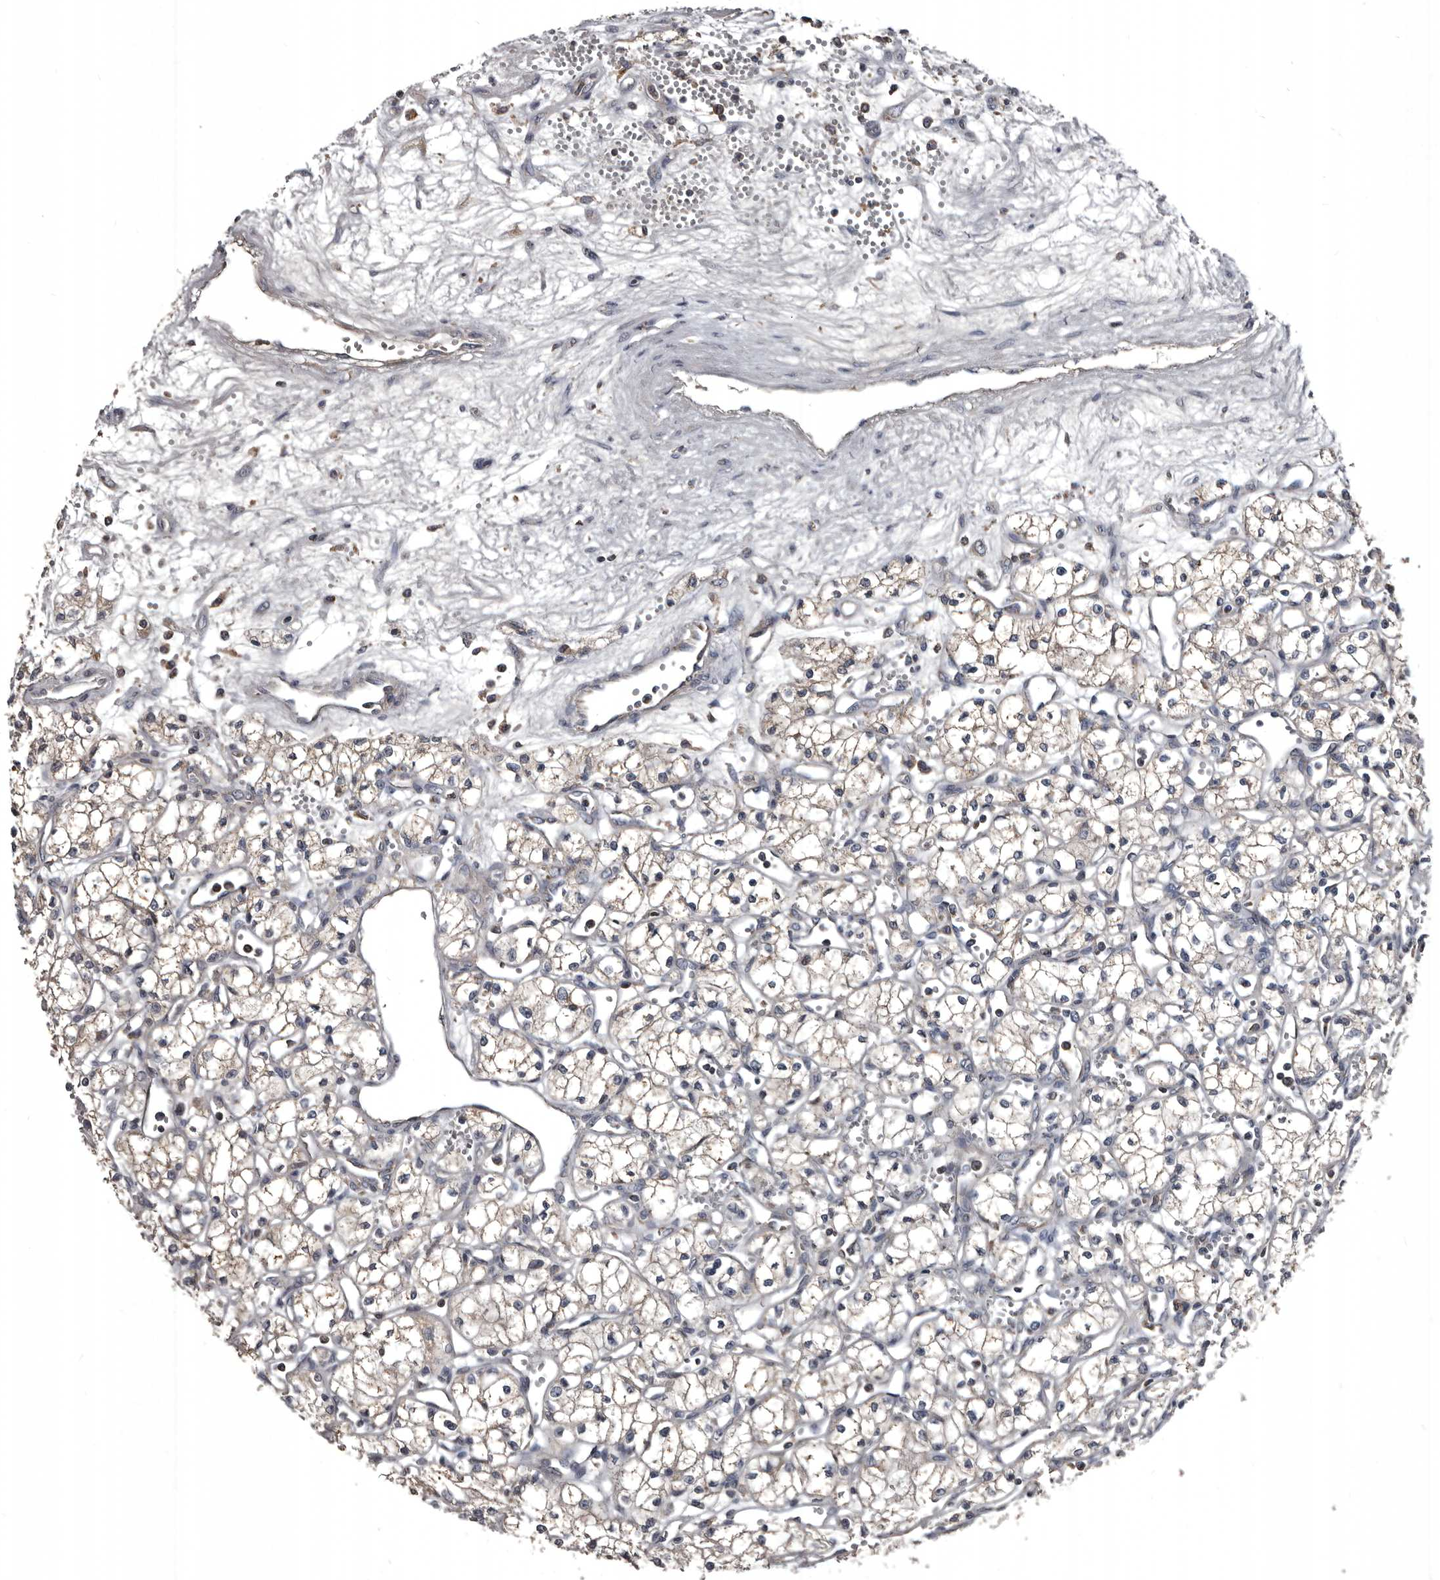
{"staining": {"intensity": "weak", "quantity": ">75%", "location": "cytoplasmic/membranous"}, "tissue": "renal cancer", "cell_type": "Tumor cells", "image_type": "cancer", "snomed": [{"axis": "morphology", "description": "Adenocarcinoma, NOS"}, {"axis": "topography", "description": "Kidney"}], "caption": "This micrograph displays immunohistochemistry (IHC) staining of human renal adenocarcinoma, with low weak cytoplasmic/membranous staining in about >75% of tumor cells.", "gene": "GREB1", "patient": {"sex": "male", "age": 59}}